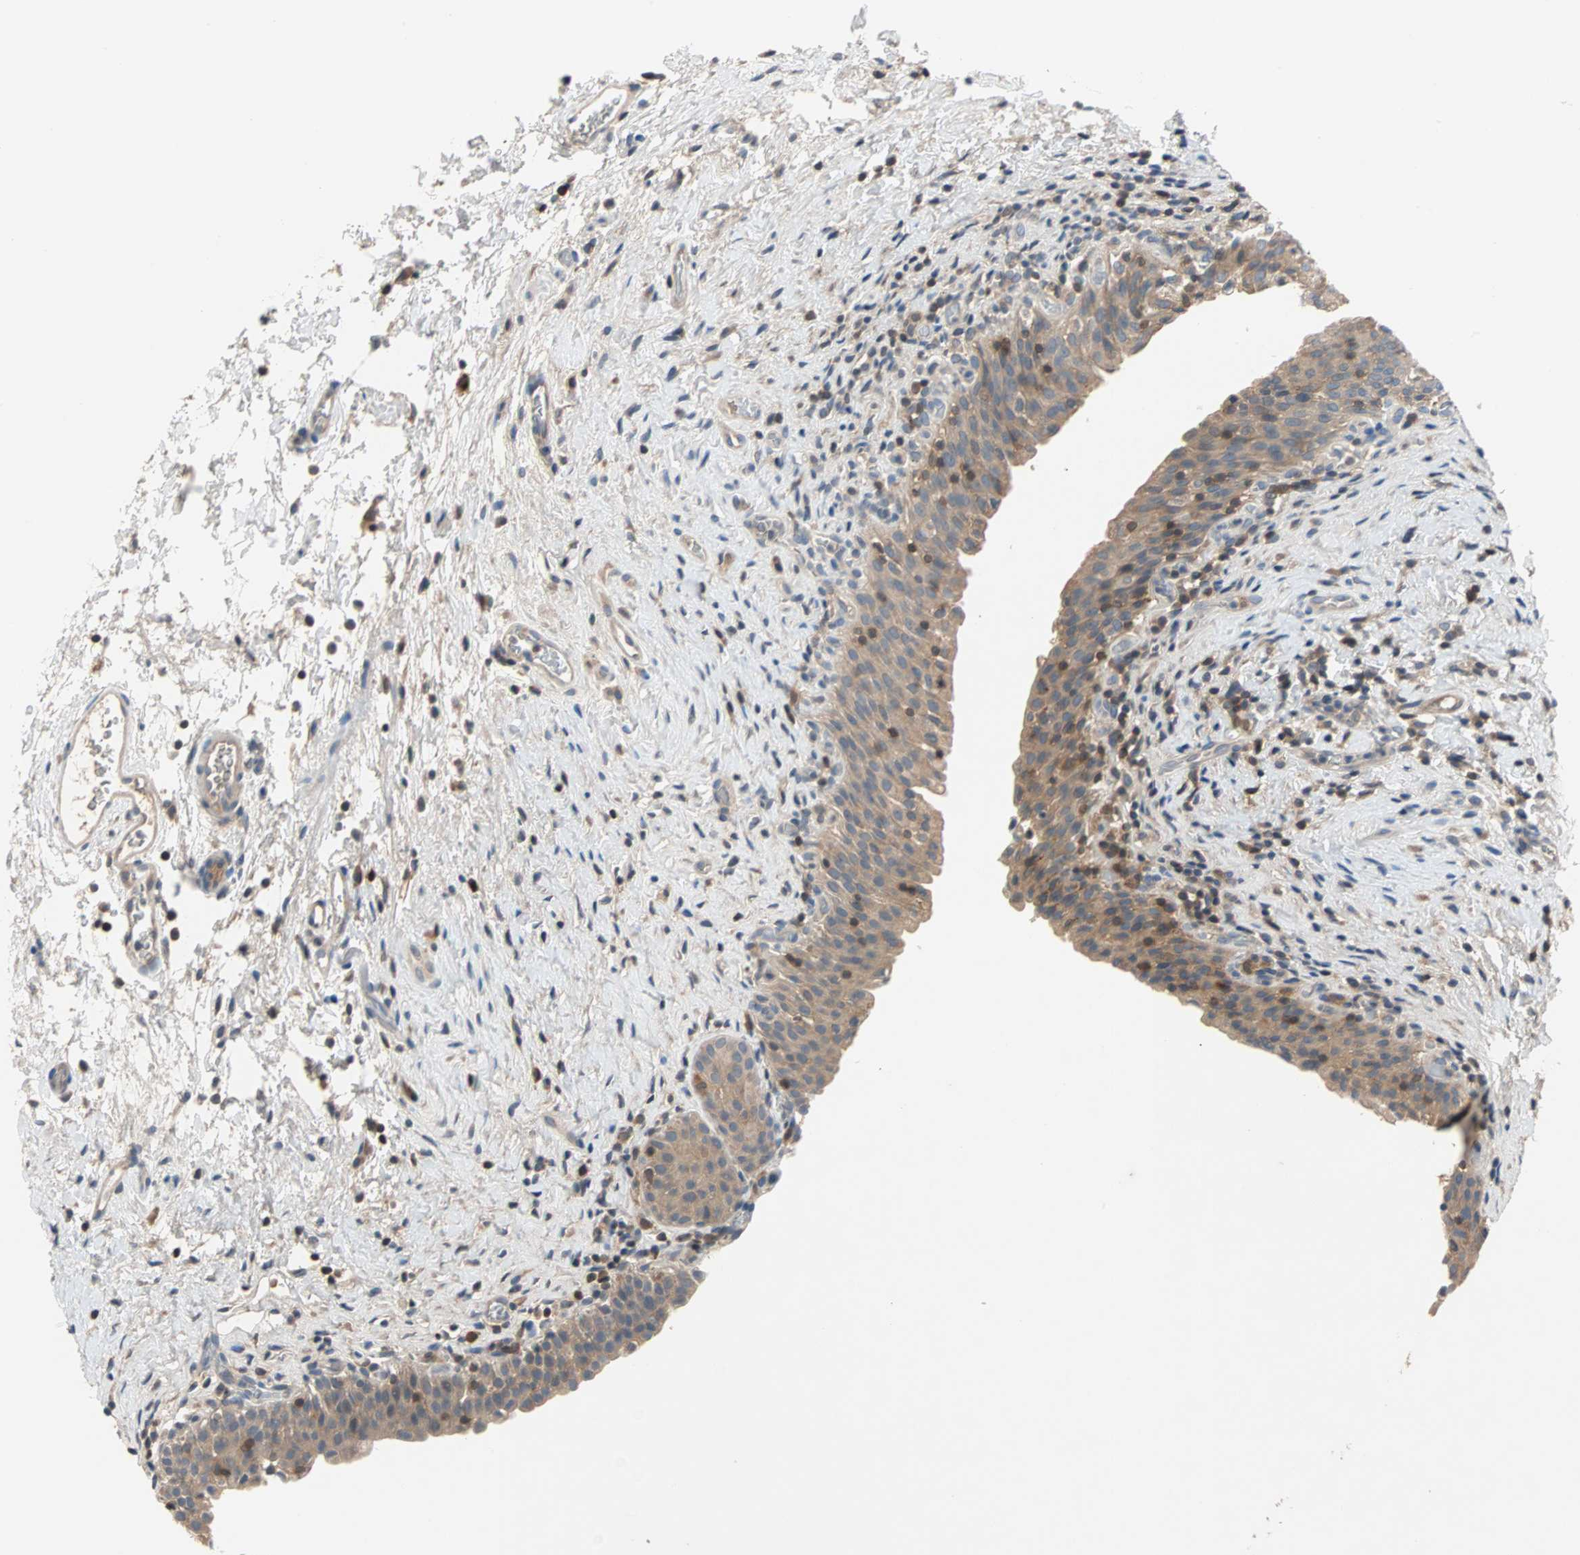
{"staining": {"intensity": "moderate", "quantity": "25%-75%", "location": "cytoplasmic/membranous"}, "tissue": "urinary bladder", "cell_type": "Urothelial cells", "image_type": "normal", "snomed": [{"axis": "morphology", "description": "Normal tissue, NOS"}, {"axis": "topography", "description": "Urinary bladder"}], "caption": "Protein positivity by immunohistochemistry reveals moderate cytoplasmic/membranous expression in about 25%-75% of urothelial cells in unremarkable urinary bladder.", "gene": "MAP4K1", "patient": {"sex": "male", "age": 51}}